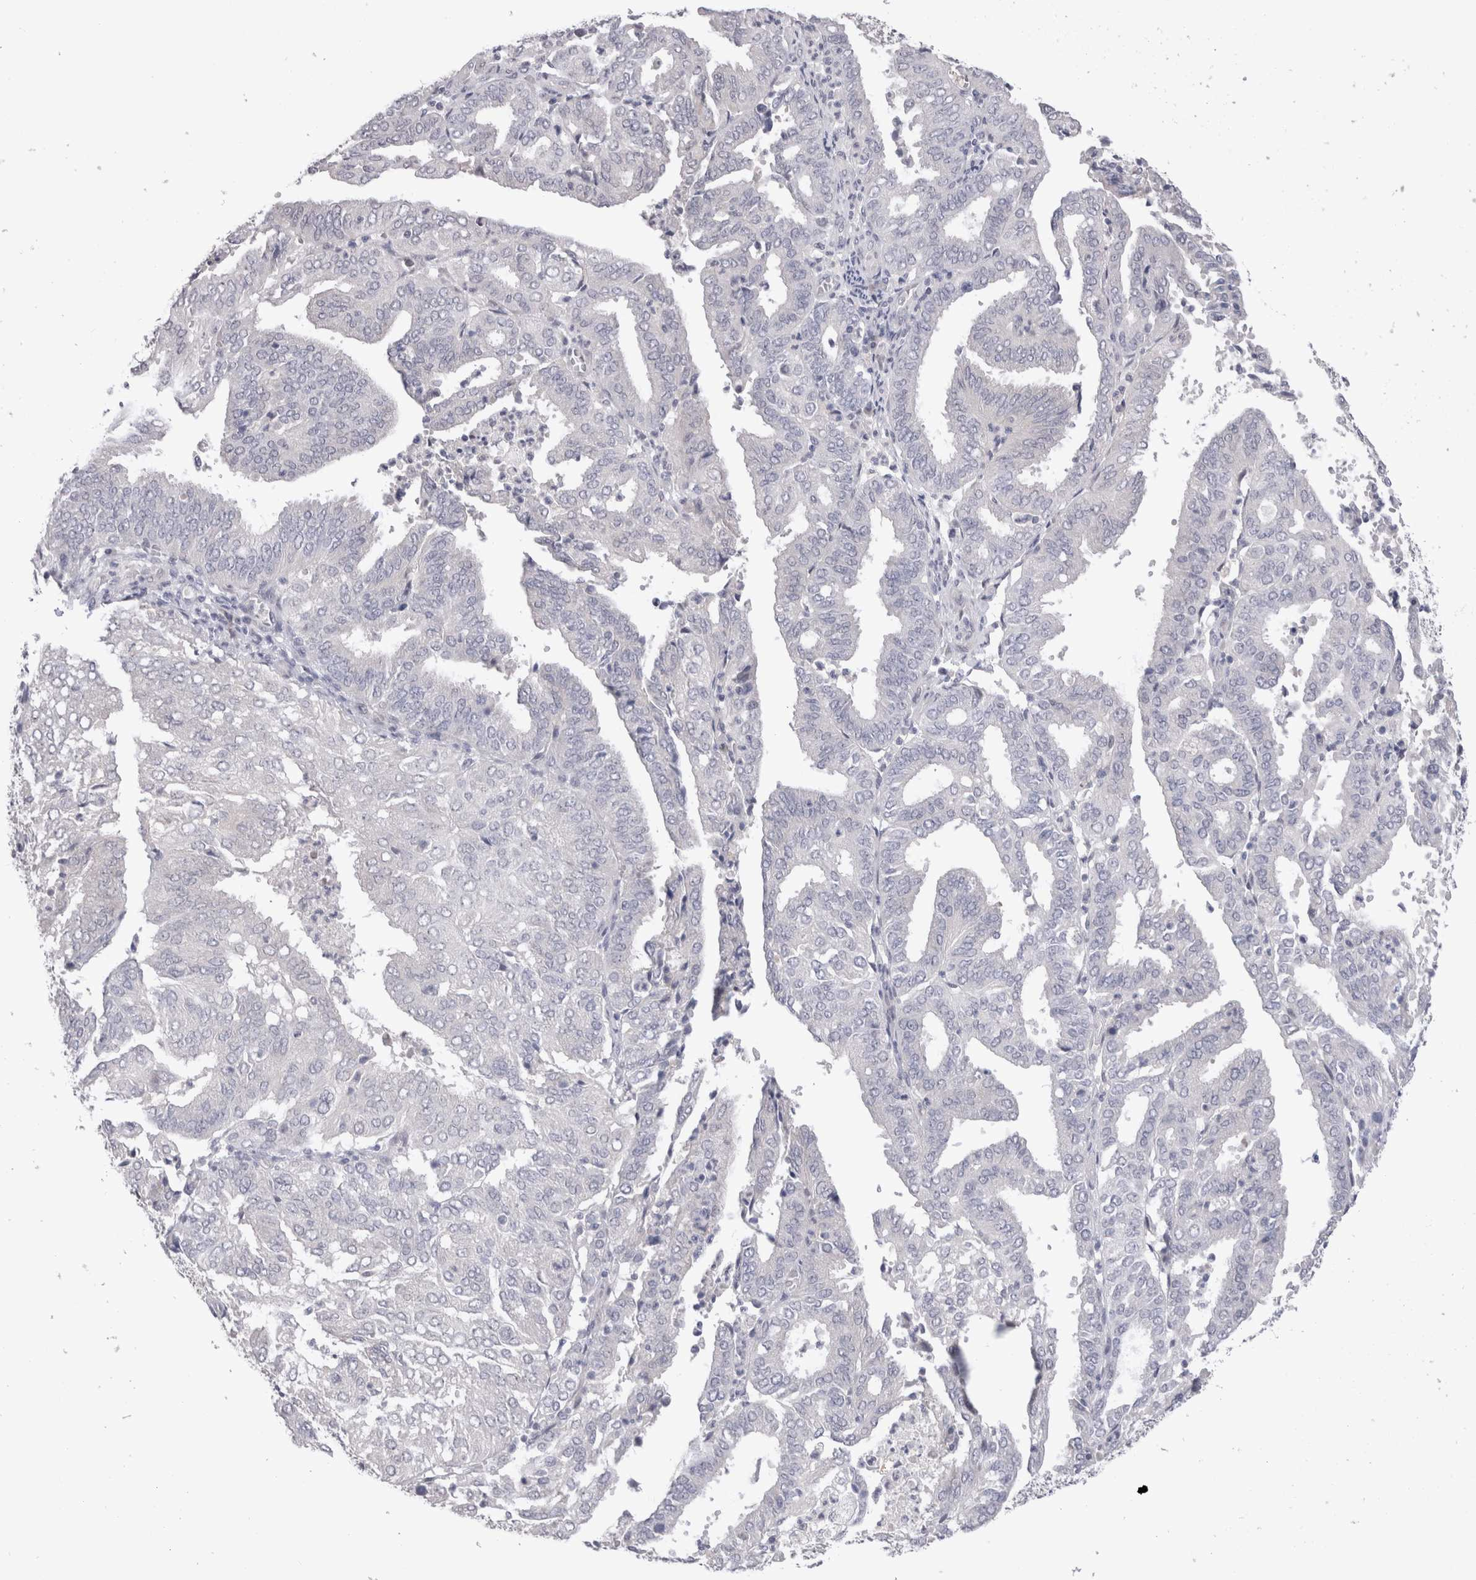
{"staining": {"intensity": "negative", "quantity": "none", "location": "none"}, "tissue": "endometrial cancer", "cell_type": "Tumor cells", "image_type": "cancer", "snomed": [{"axis": "morphology", "description": "Adenocarcinoma, NOS"}, {"axis": "topography", "description": "Uterus"}], "caption": "This is an IHC micrograph of endometrial adenocarcinoma. There is no expression in tumor cells.", "gene": "CRYBG1", "patient": {"sex": "female", "age": 60}}